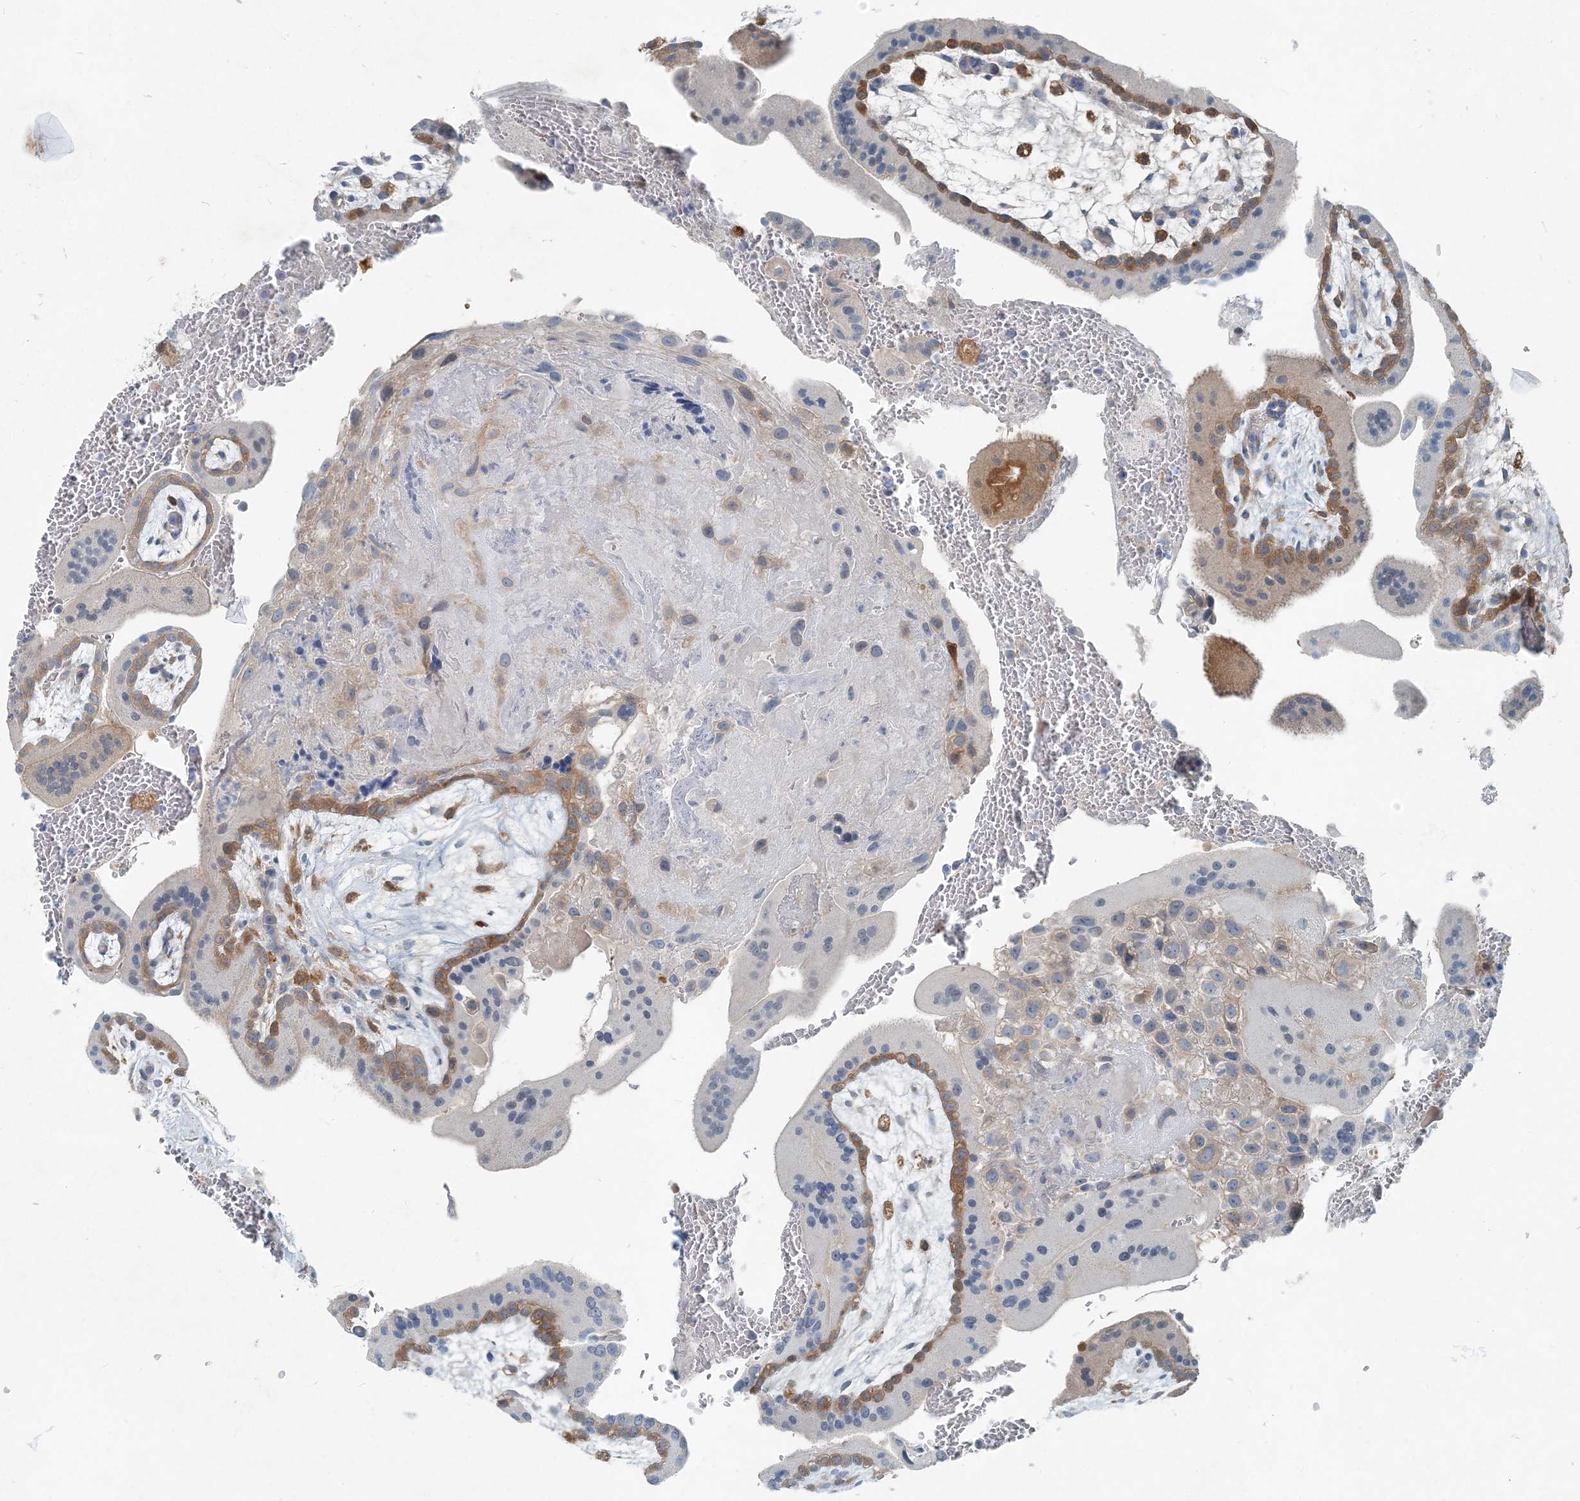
{"staining": {"intensity": "weak", "quantity": "<25%", "location": "cytoplasmic/membranous"}, "tissue": "placenta", "cell_type": "Decidual cells", "image_type": "normal", "snomed": [{"axis": "morphology", "description": "Normal tissue, NOS"}, {"axis": "topography", "description": "Placenta"}], "caption": "This image is of unremarkable placenta stained with IHC to label a protein in brown with the nuclei are counter-stained blue. There is no expression in decidual cells. Brightfield microscopy of IHC stained with DAB (3,3'-diaminobenzidine) (brown) and hematoxylin (blue), captured at high magnification.", "gene": "ARMH1", "patient": {"sex": "female", "age": 35}}